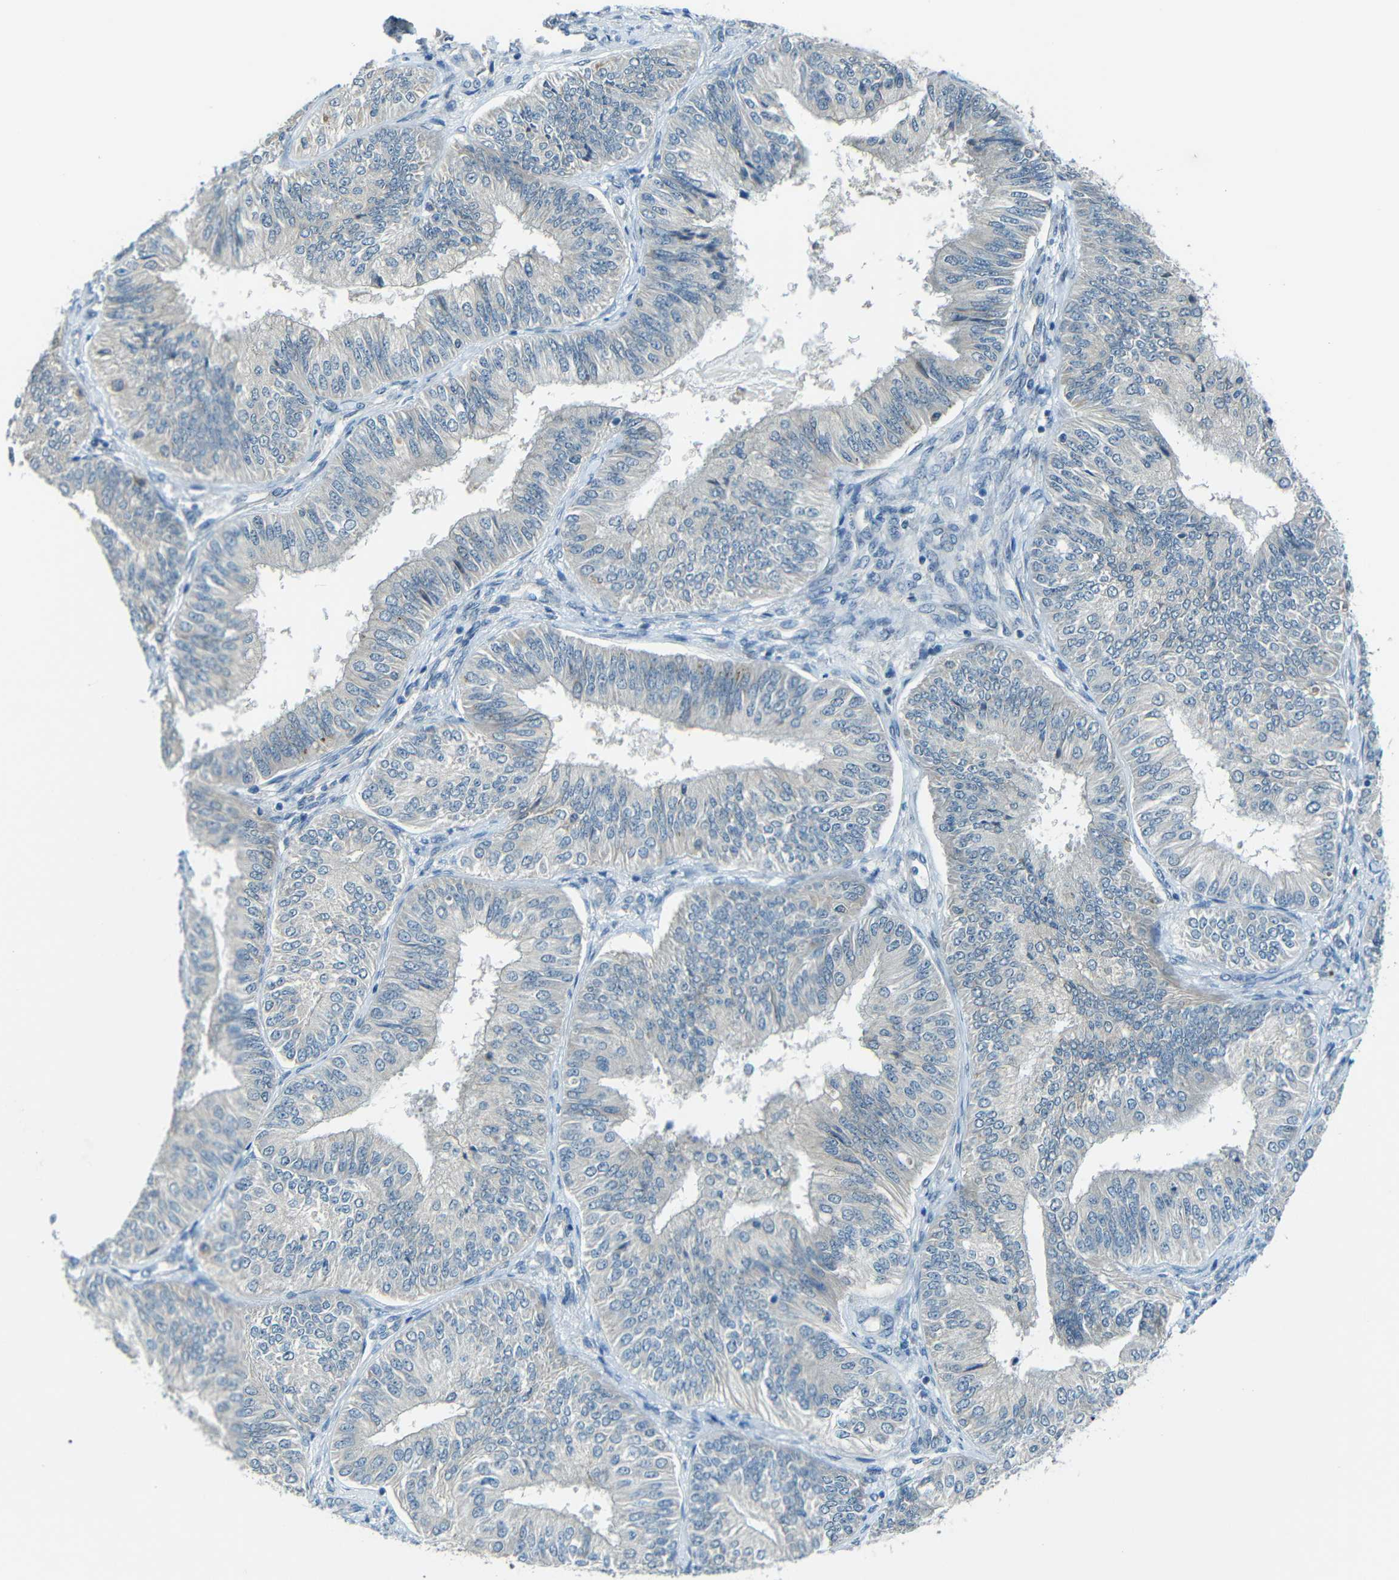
{"staining": {"intensity": "negative", "quantity": "none", "location": "none"}, "tissue": "endometrial cancer", "cell_type": "Tumor cells", "image_type": "cancer", "snomed": [{"axis": "morphology", "description": "Adenocarcinoma, NOS"}, {"axis": "topography", "description": "Endometrium"}], "caption": "Human endometrial cancer (adenocarcinoma) stained for a protein using immunohistochemistry exhibits no staining in tumor cells.", "gene": "ANKRD22", "patient": {"sex": "female", "age": 58}}